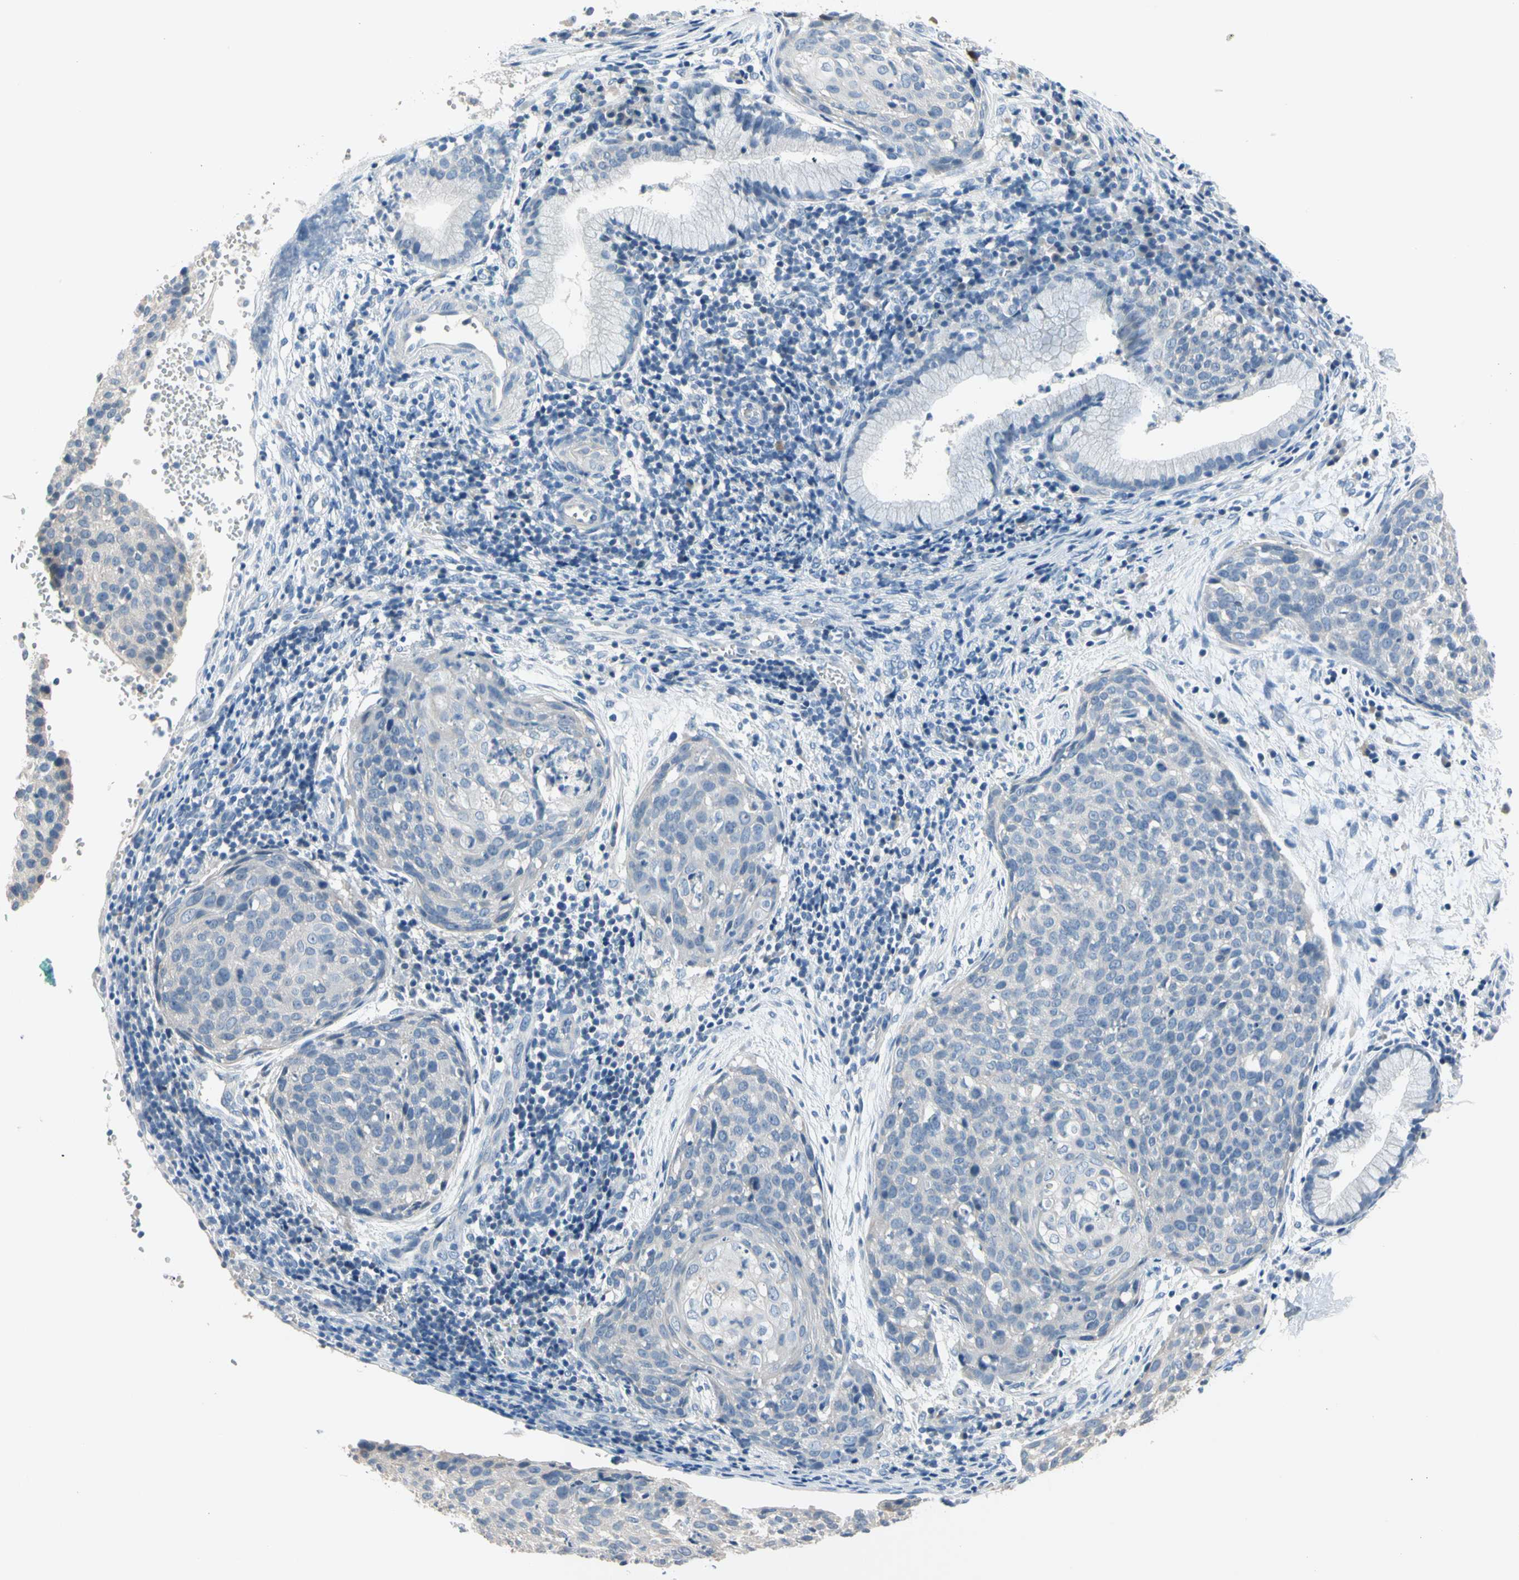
{"staining": {"intensity": "negative", "quantity": "none", "location": "none"}, "tissue": "cervical cancer", "cell_type": "Tumor cells", "image_type": "cancer", "snomed": [{"axis": "morphology", "description": "Squamous cell carcinoma, NOS"}, {"axis": "topography", "description": "Cervix"}], "caption": "This is an immunohistochemistry (IHC) micrograph of cervical cancer (squamous cell carcinoma). There is no expression in tumor cells.", "gene": "MARK1", "patient": {"sex": "female", "age": 38}}